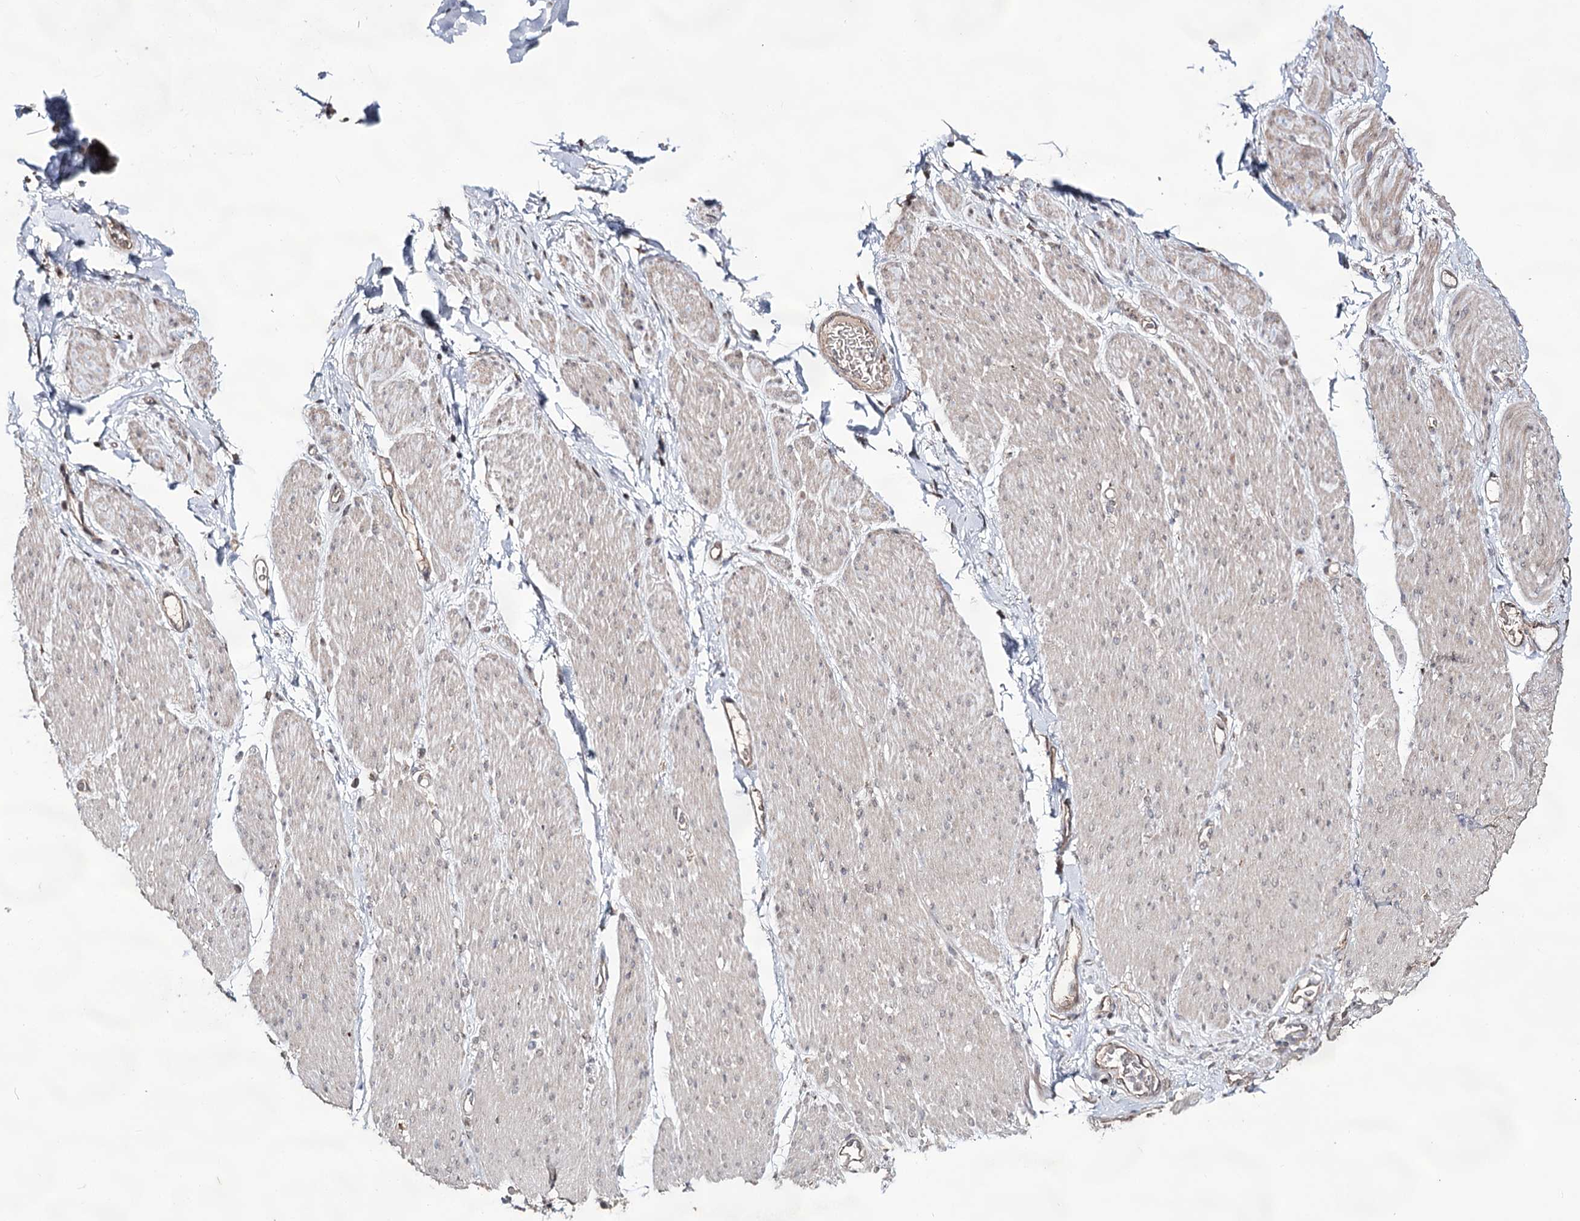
{"staining": {"intensity": "weak", "quantity": ">75%", "location": "cytoplasmic/membranous"}, "tissue": "adipose tissue", "cell_type": "Adipocytes", "image_type": "normal", "snomed": [{"axis": "morphology", "description": "Normal tissue, NOS"}, {"axis": "topography", "description": "Colon"}, {"axis": "topography", "description": "Peripheral nerve tissue"}], "caption": "This micrograph demonstrates IHC staining of unremarkable human adipose tissue, with low weak cytoplasmic/membranous positivity in about >75% of adipocytes.", "gene": "ACTR6", "patient": {"sex": "female", "age": 61}}